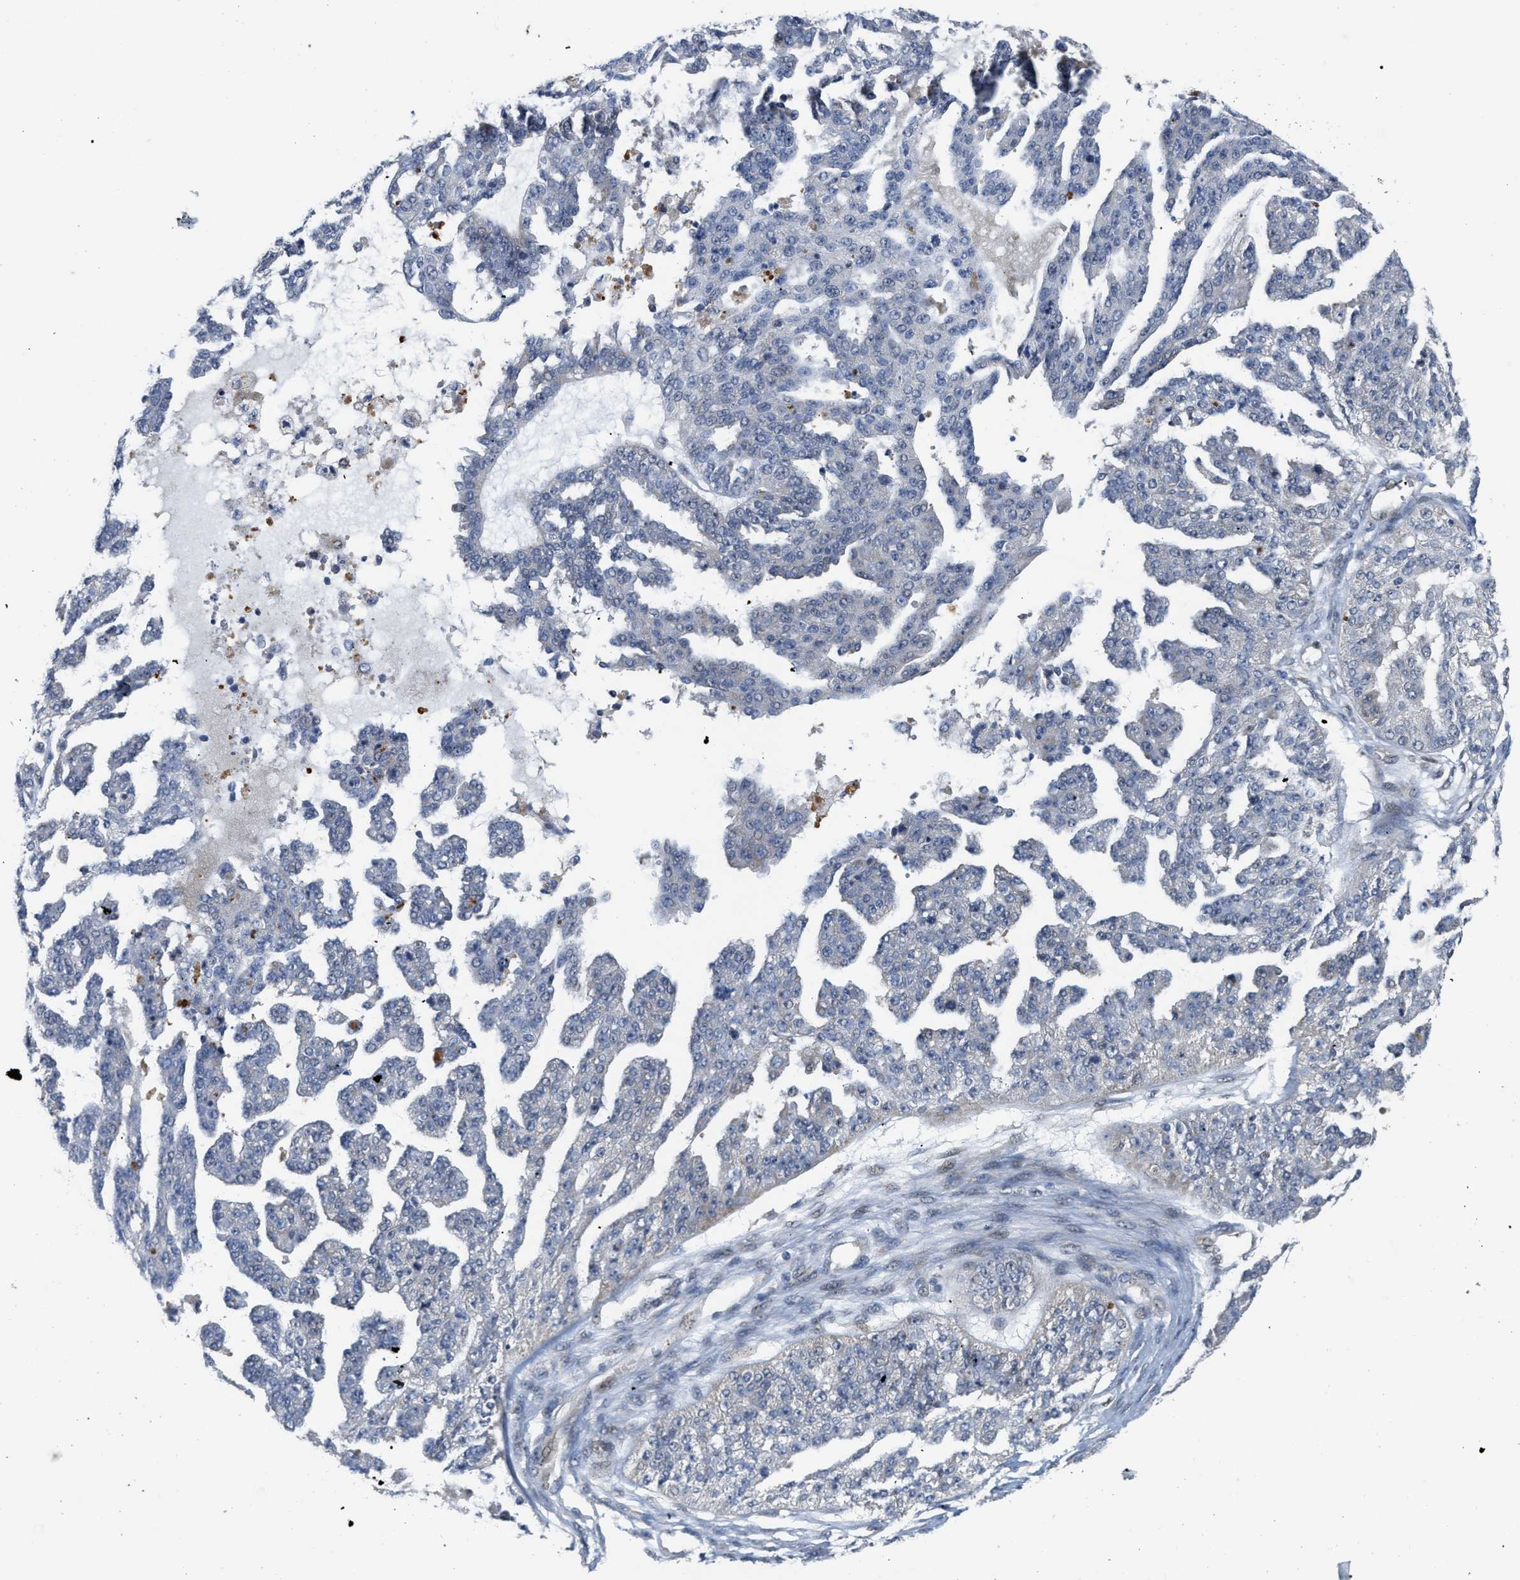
{"staining": {"intensity": "negative", "quantity": "none", "location": "none"}, "tissue": "ovarian cancer", "cell_type": "Tumor cells", "image_type": "cancer", "snomed": [{"axis": "morphology", "description": "Cystadenocarcinoma, serous, NOS"}, {"axis": "topography", "description": "Ovary"}], "caption": "Tumor cells show no significant protein expression in ovarian serous cystadenocarcinoma.", "gene": "TCF4", "patient": {"sex": "female", "age": 58}}